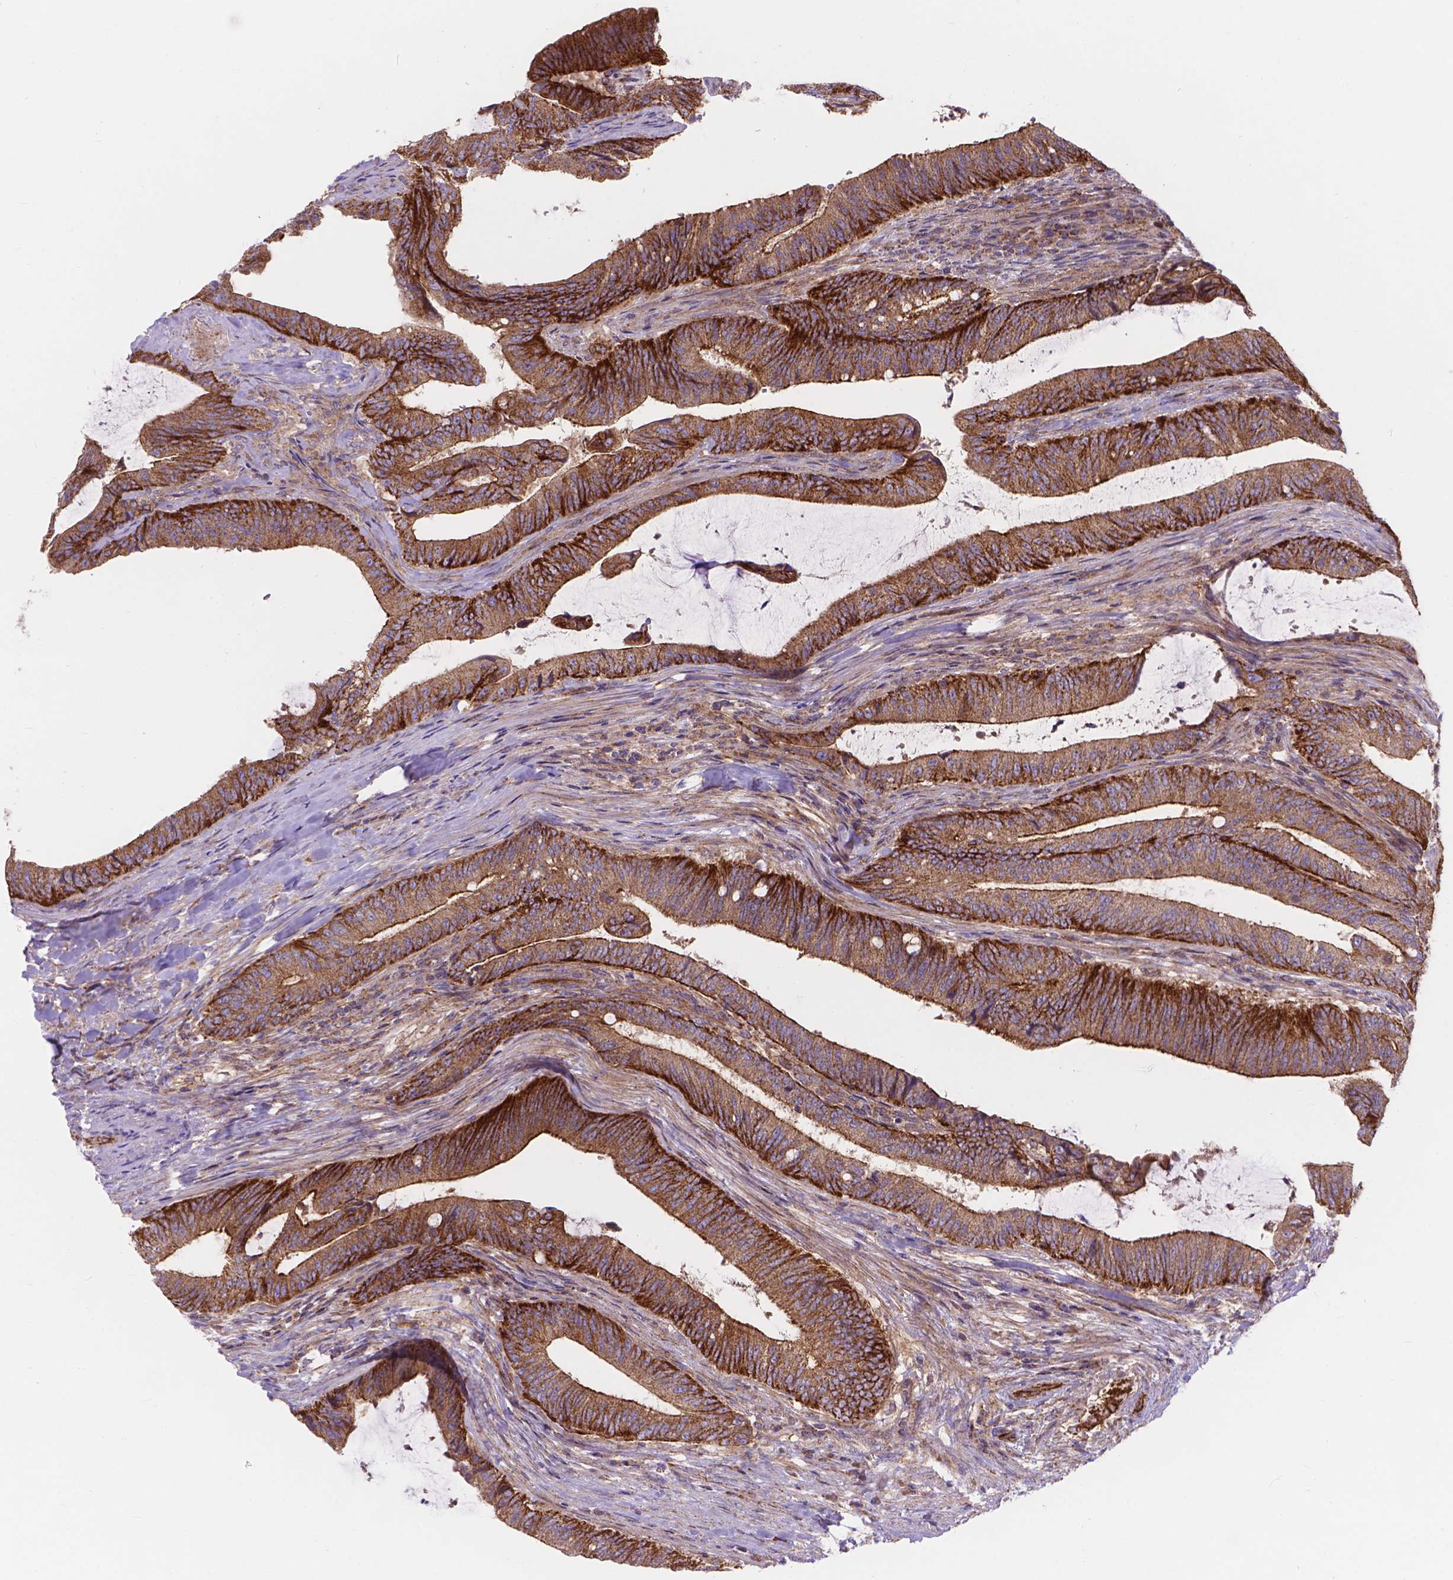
{"staining": {"intensity": "strong", "quantity": "25%-75%", "location": "cytoplasmic/membranous"}, "tissue": "colorectal cancer", "cell_type": "Tumor cells", "image_type": "cancer", "snomed": [{"axis": "morphology", "description": "Adenocarcinoma, NOS"}, {"axis": "topography", "description": "Colon"}], "caption": "Strong cytoplasmic/membranous protein staining is appreciated in approximately 25%-75% of tumor cells in colorectal cancer. Using DAB (brown) and hematoxylin (blue) stains, captured at high magnification using brightfield microscopy.", "gene": "AK3", "patient": {"sex": "female", "age": 43}}